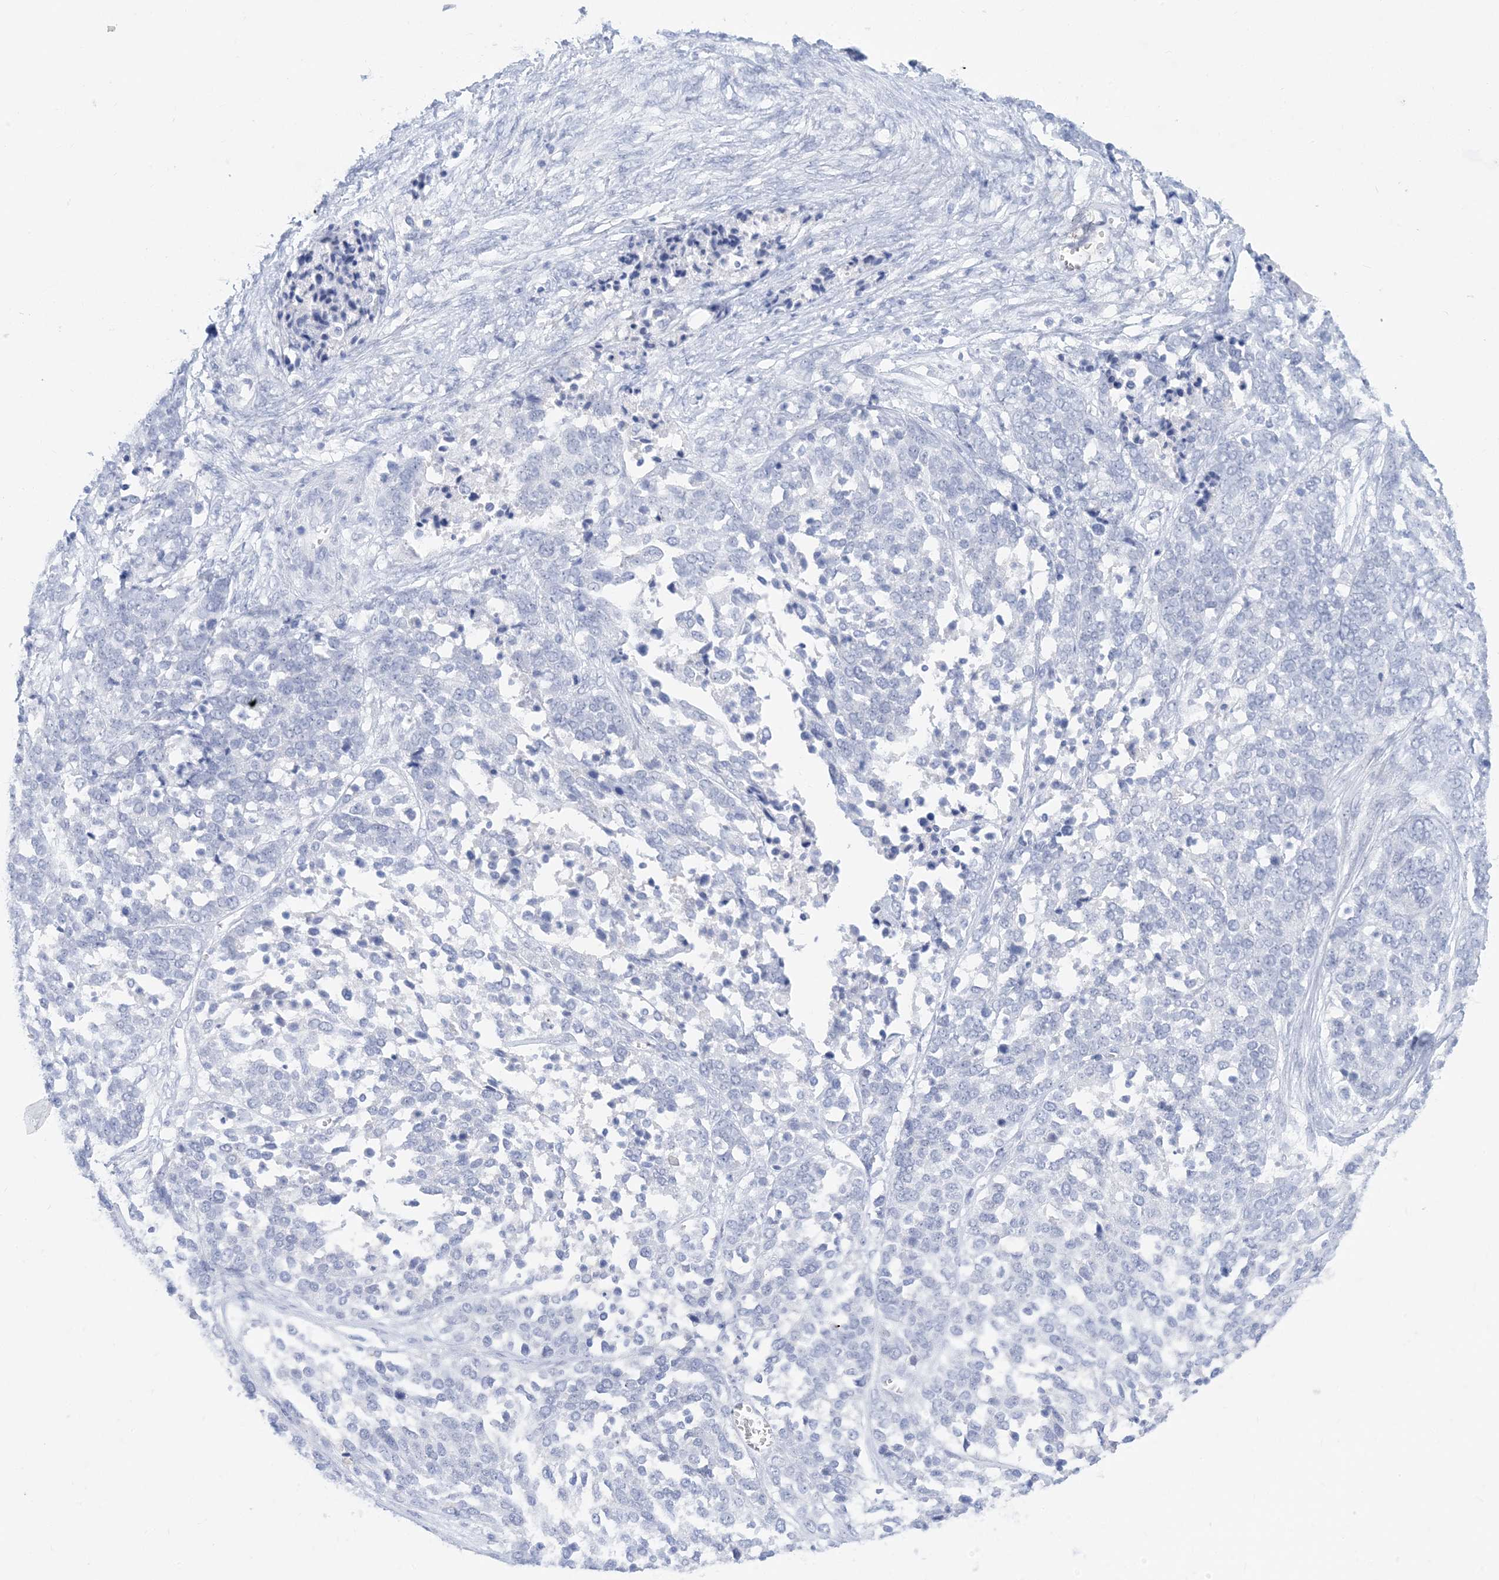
{"staining": {"intensity": "negative", "quantity": "none", "location": "none"}, "tissue": "ovarian cancer", "cell_type": "Tumor cells", "image_type": "cancer", "snomed": [{"axis": "morphology", "description": "Cystadenocarcinoma, serous, NOS"}, {"axis": "topography", "description": "Ovary"}], "caption": "Ovarian cancer (serous cystadenocarcinoma) was stained to show a protein in brown. There is no significant expression in tumor cells.", "gene": "SH3YL1", "patient": {"sex": "female", "age": 44}}